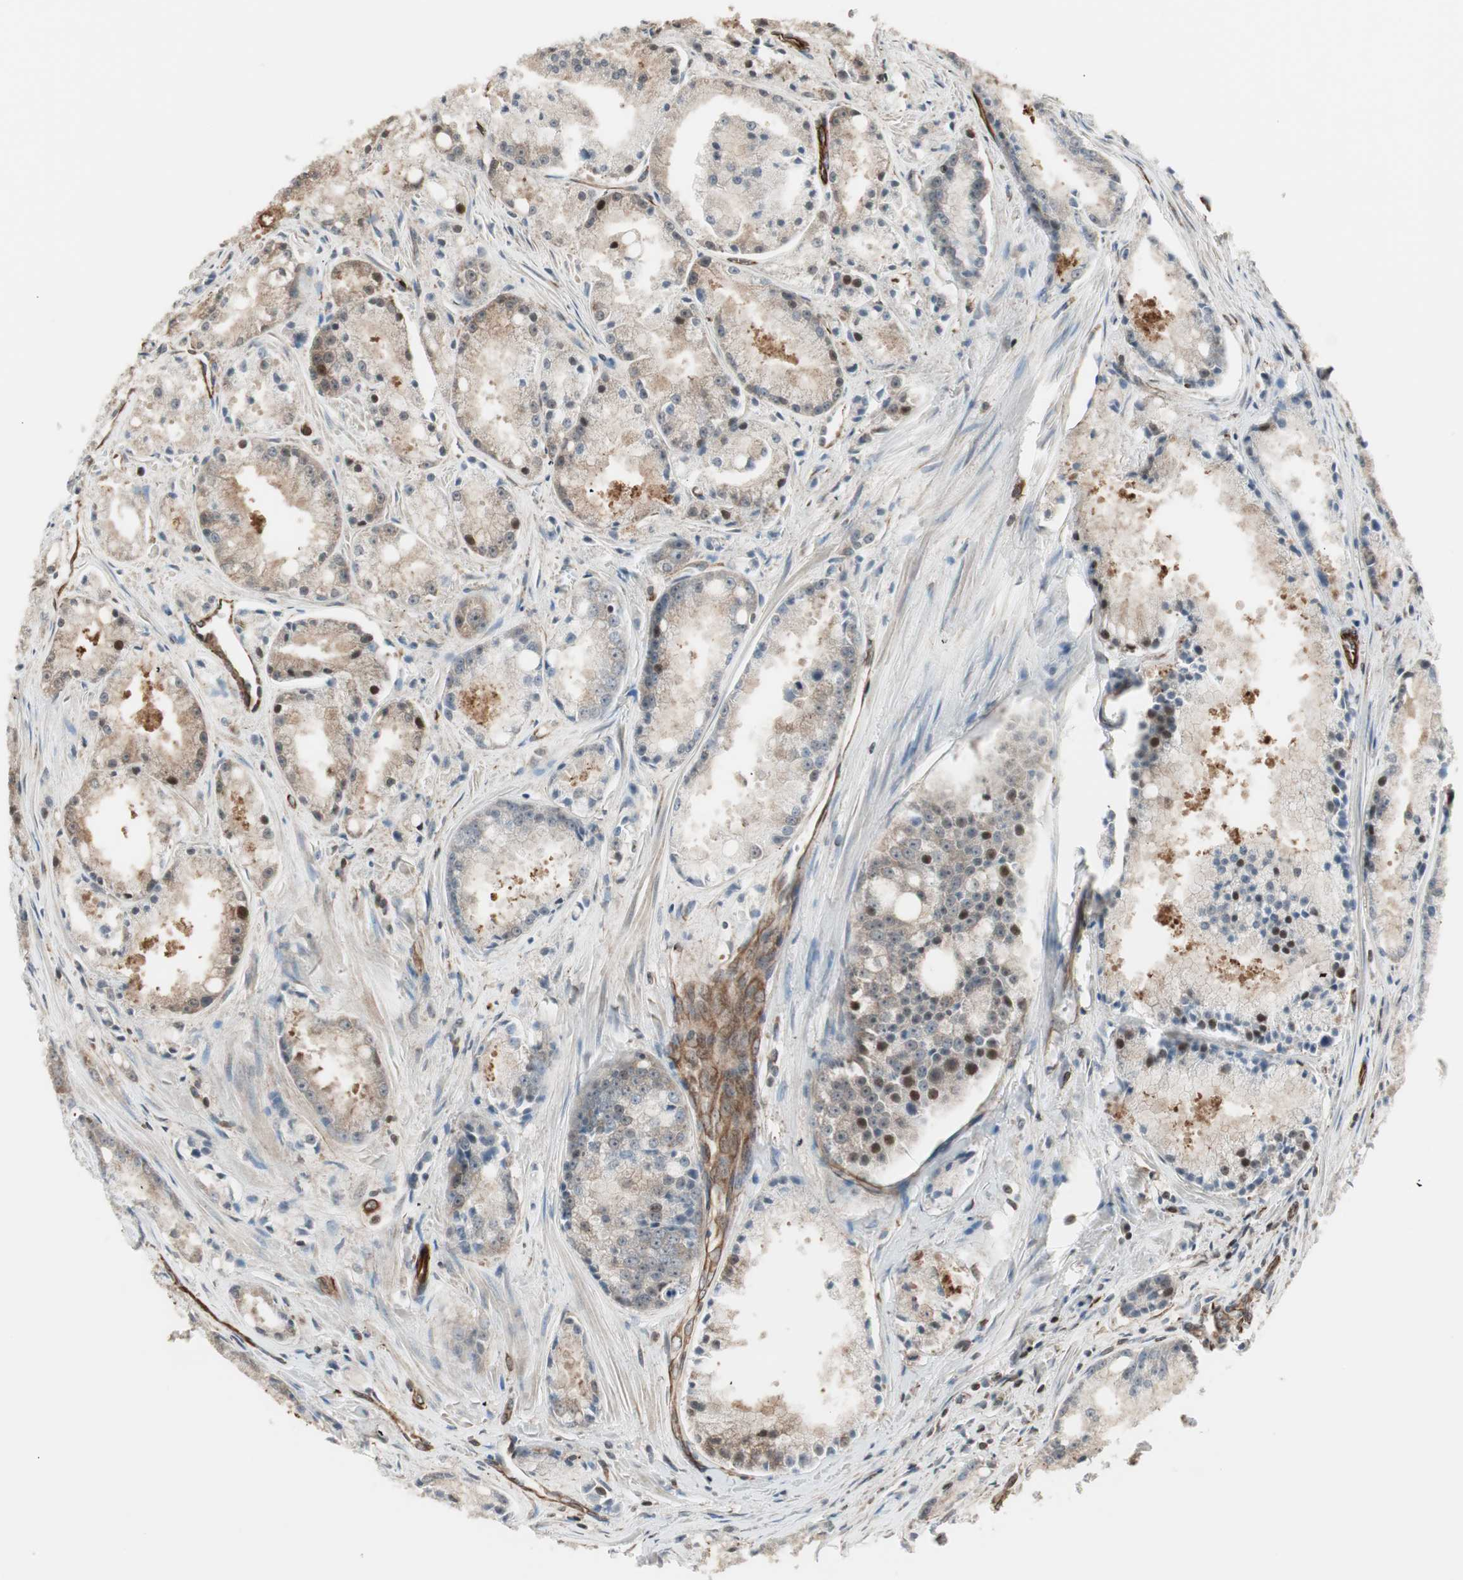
{"staining": {"intensity": "weak", "quantity": "25%-75%", "location": "cytoplasmic/membranous"}, "tissue": "prostate cancer", "cell_type": "Tumor cells", "image_type": "cancer", "snomed": [{"axis": "morphology", "description": "Adenocarcinoma, Low grade"}, {"axis": "topography", "description": "Prostate"}], "caption": "Protein expression by immunohistochemistry (IHC) demonstrates weak cytoplasmic/membranous positivity in about 25%-75% of tumor cells in prostate adenocarcinoma (low-grade).", "gene": "MAD2L2", "patient": {"sex": "male", "age": 64}}